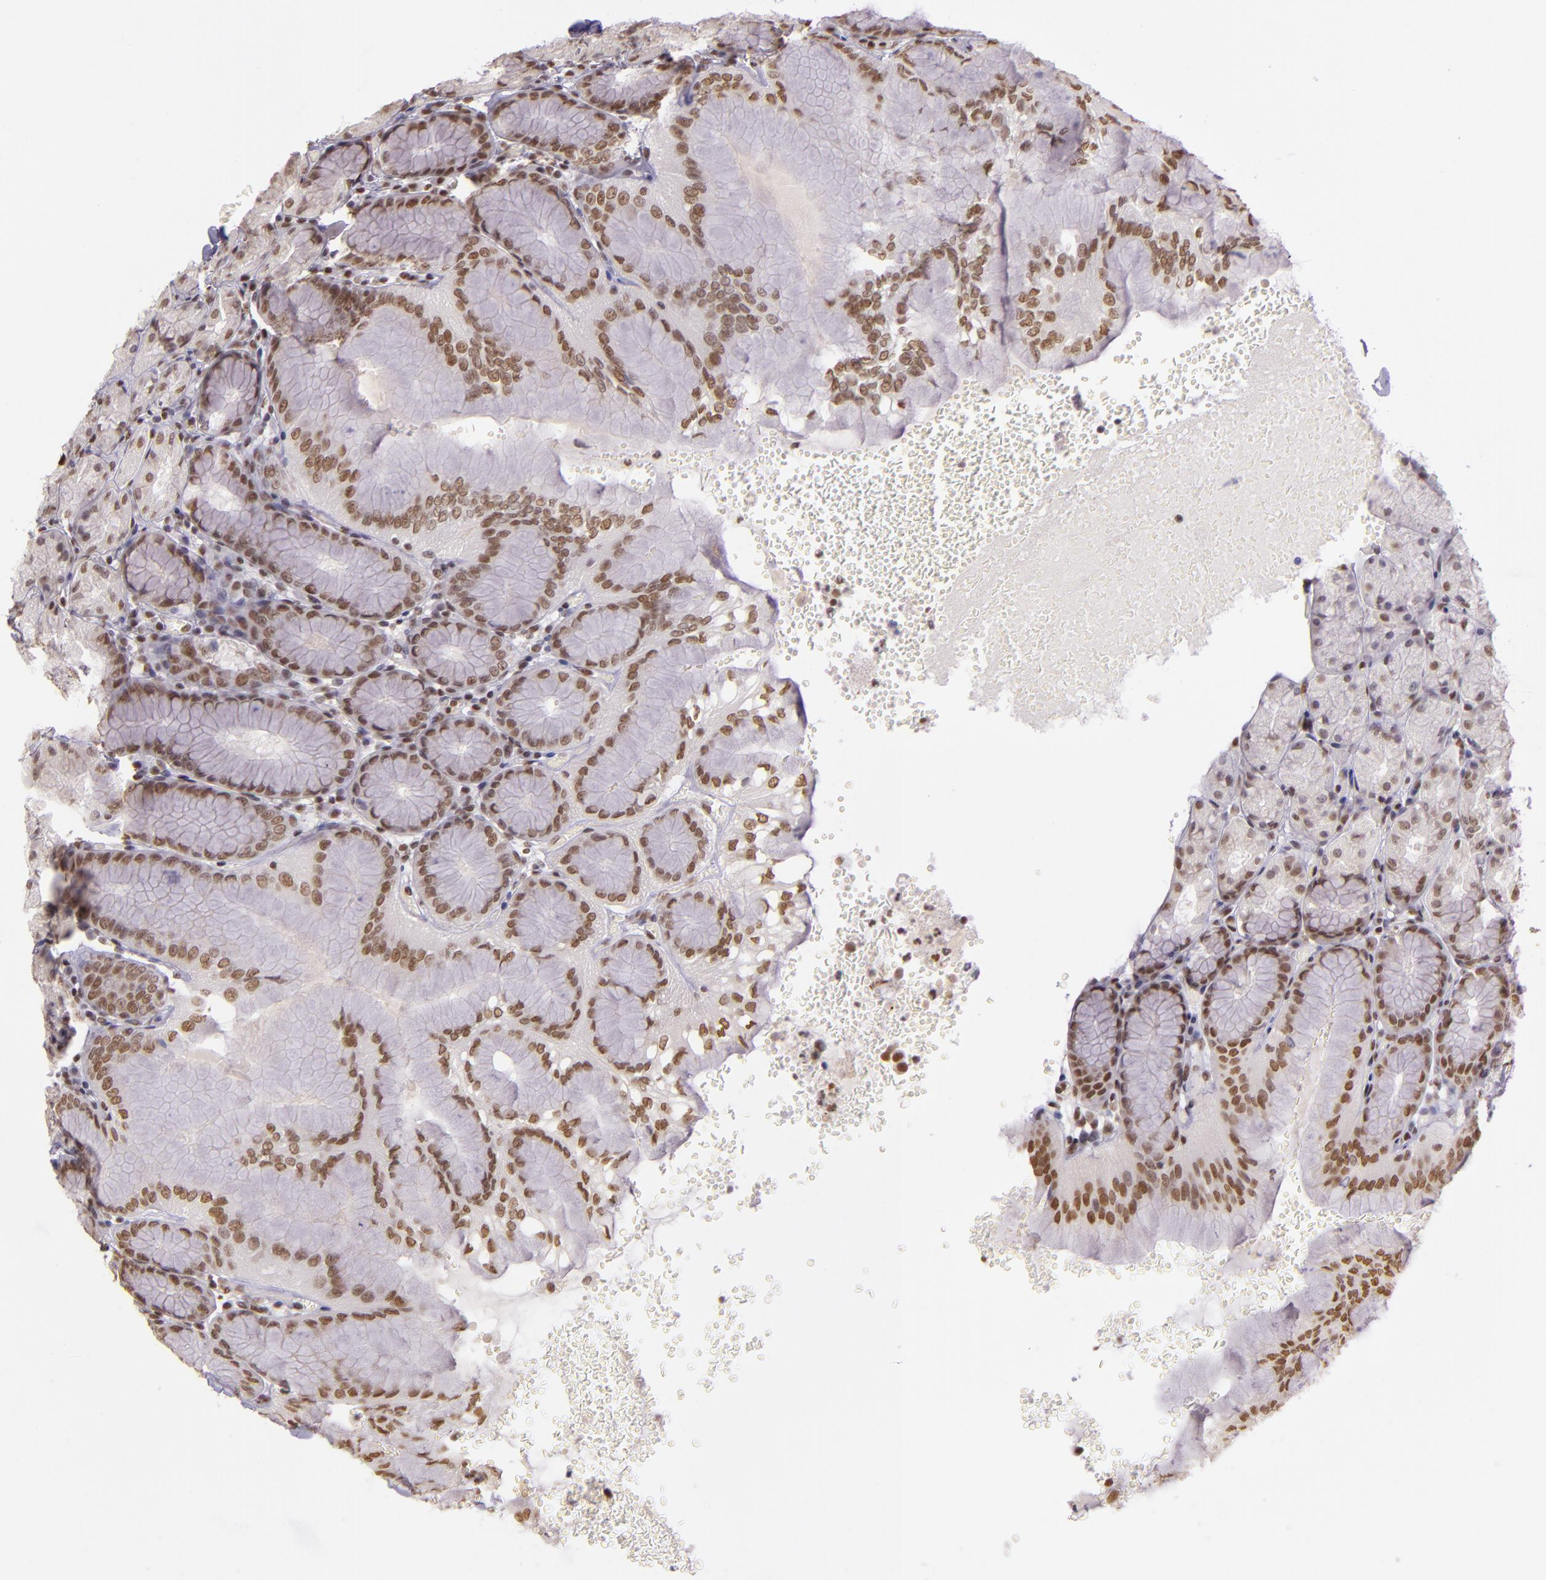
{"staining": {"intensity": "moderate", "quantity": ">75%", "location": "nuclear"}, "tissue": "stomach", "cell_type": "Glandular cells", "image_type": "normal", "snomed": [{"axis": "morphology", "description": "Normal tissue, NOS"}, {"axis": "topography", "description": "Stomach, upper"}, {"axis": "topography", "description": "Stomach"}], "caption": "A brown stain shows moderate nuclear staining of a protein in glandular cells of normal human stomach.", "gene": "USF1", "patient": {"sex": "male", "age": 76}}